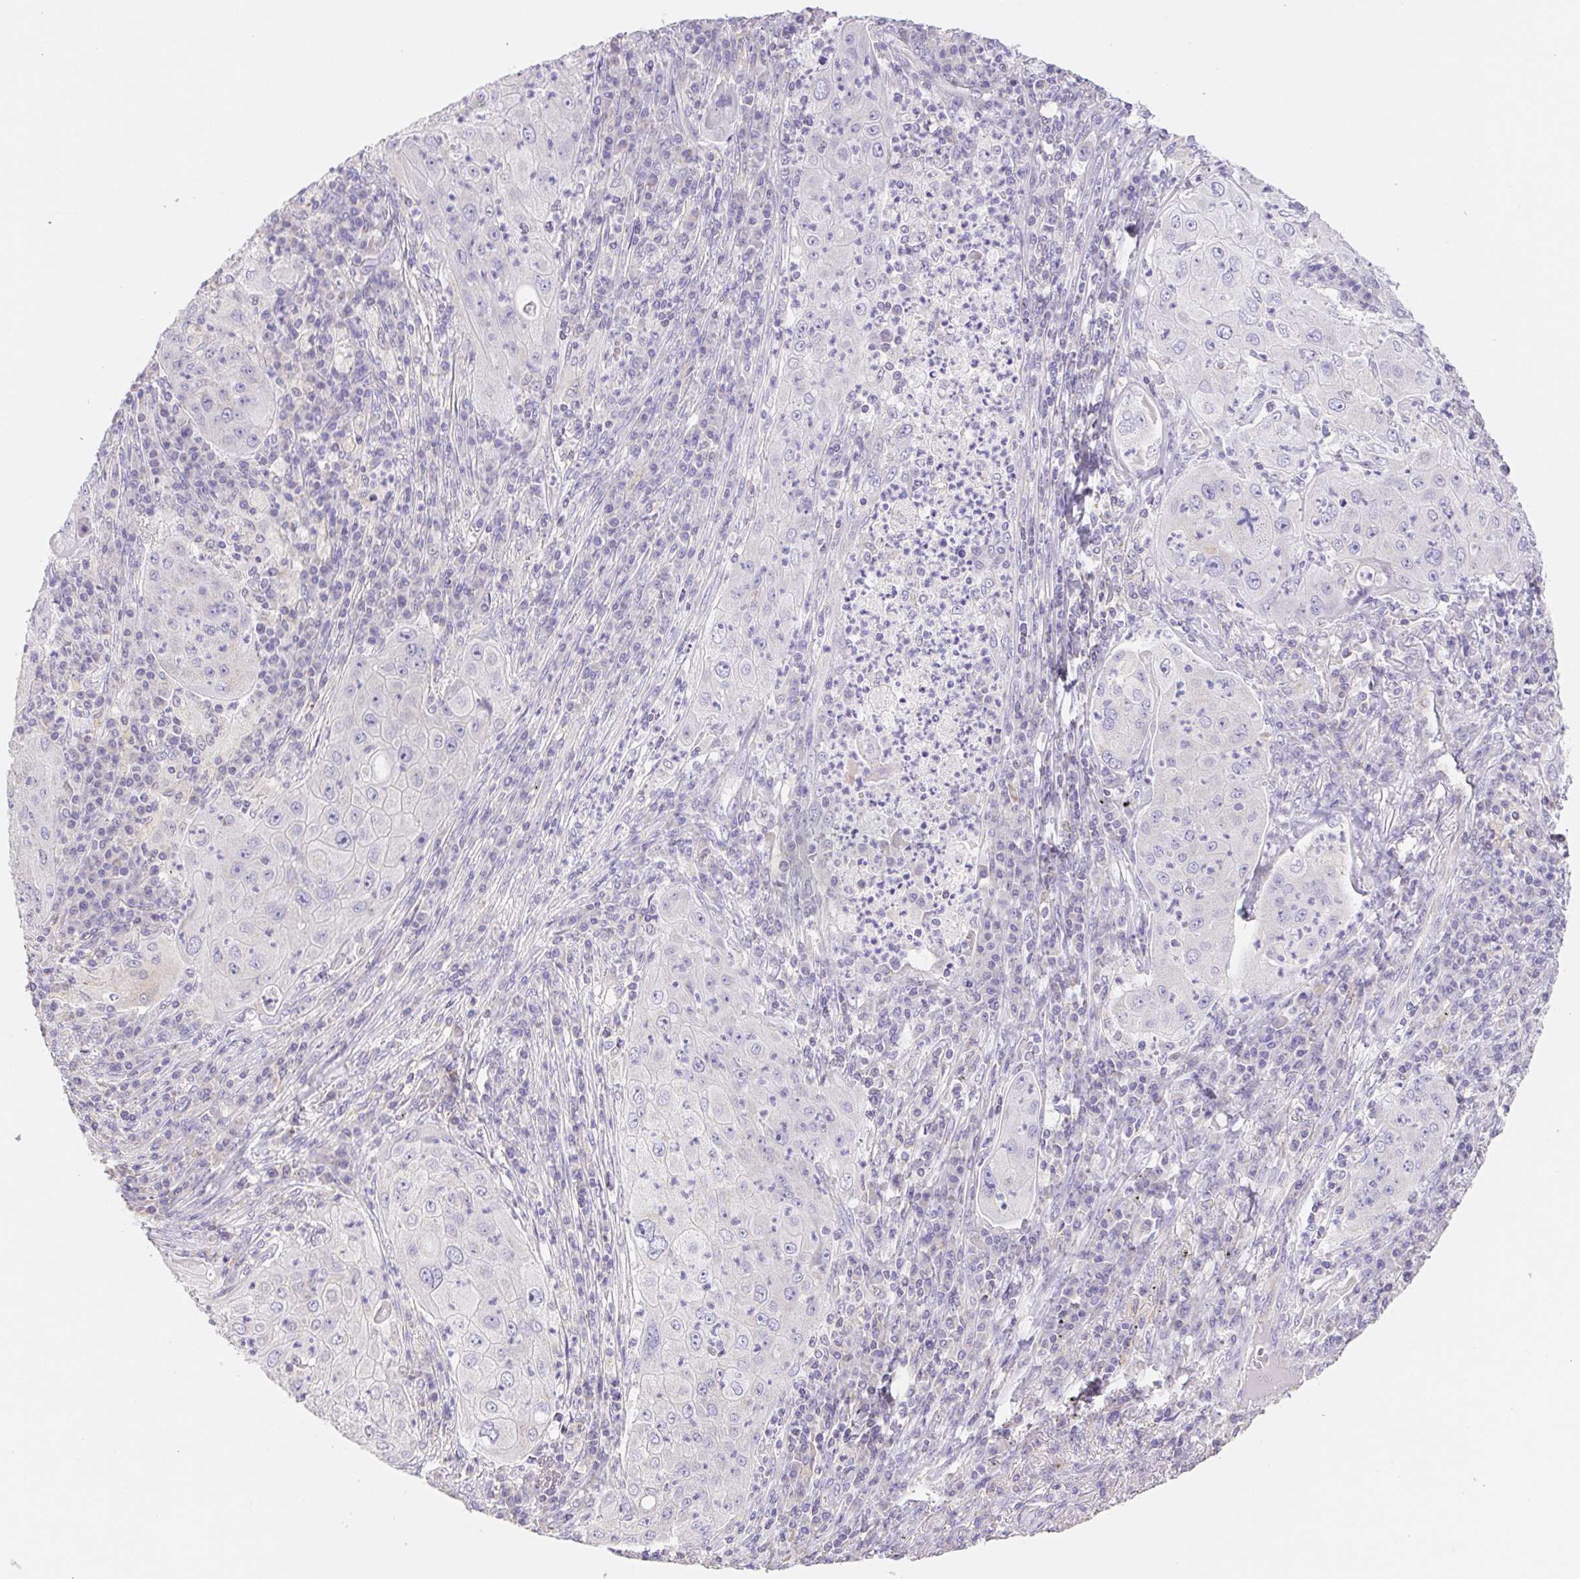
{"staining": {"intensity": "negative", "quantity": "none", "location": "none"}, "tissue": "lung cancer", "cell_type": "Tumor cells", "image_type": "cancer", "snomed": [{"axis": "morphology", "description": "Squamous cell carcinoma, NOS"}, {"axis": "topography", "description": "Lung"}], "caption": "Histopathology image shows no protein expression in tumor cells of lung squamous cell carcinoma tissue.", "gene": "FKBP6", "patient": {"sex": "female", "age": 59}}